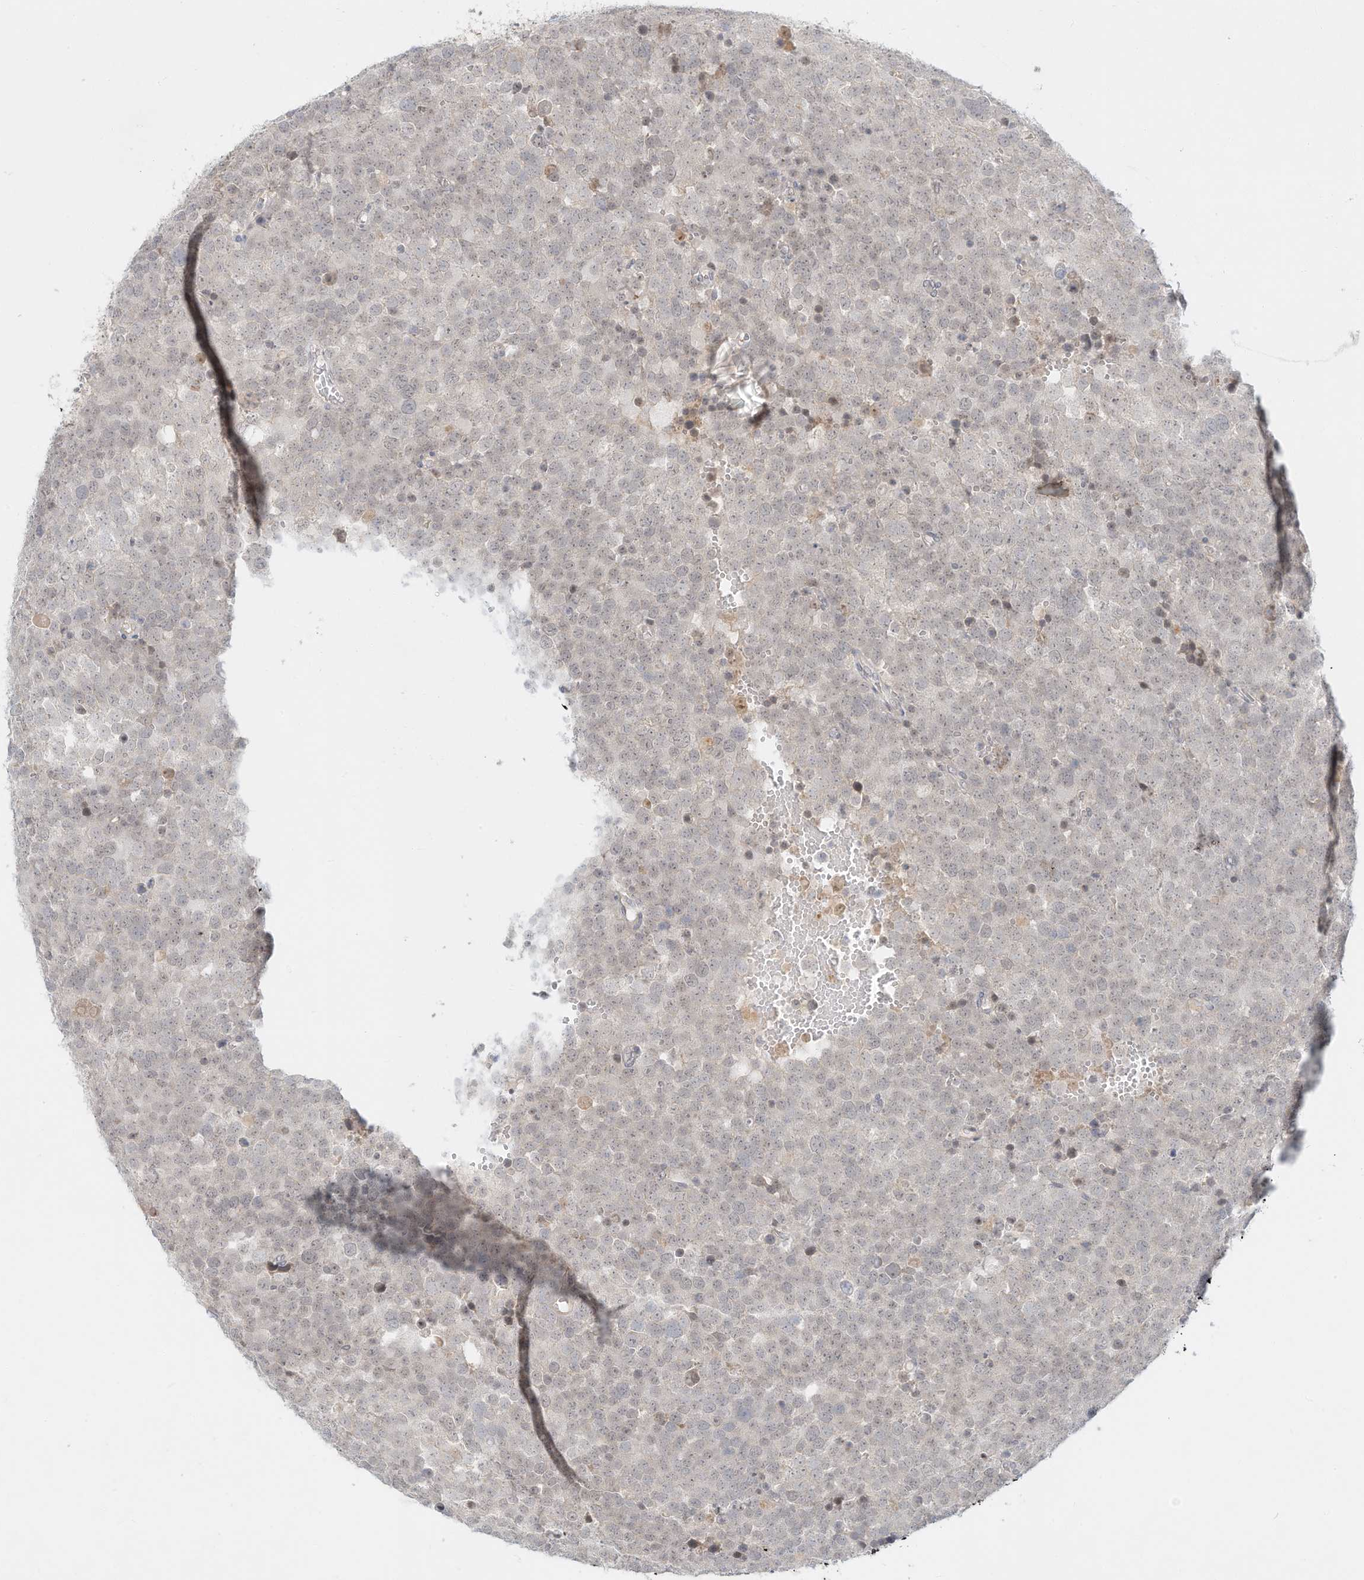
{"staining": {"intensity": "negative", "quantity": "none", "location": "none"}, "tissue": "testis cancer", "cell_type": "Tumor cells", "image_type": "cancer", "snomed": [{"axis": "morphology", "description": "Seminoma, NOS"}, {"axis": "topography", "description": "Testis"}], "caption": "The image exhibits no staining of tumor cells in seminoma (testis).", "gene": "PAK6", "patient": {"sex": "male", "age": 71}}